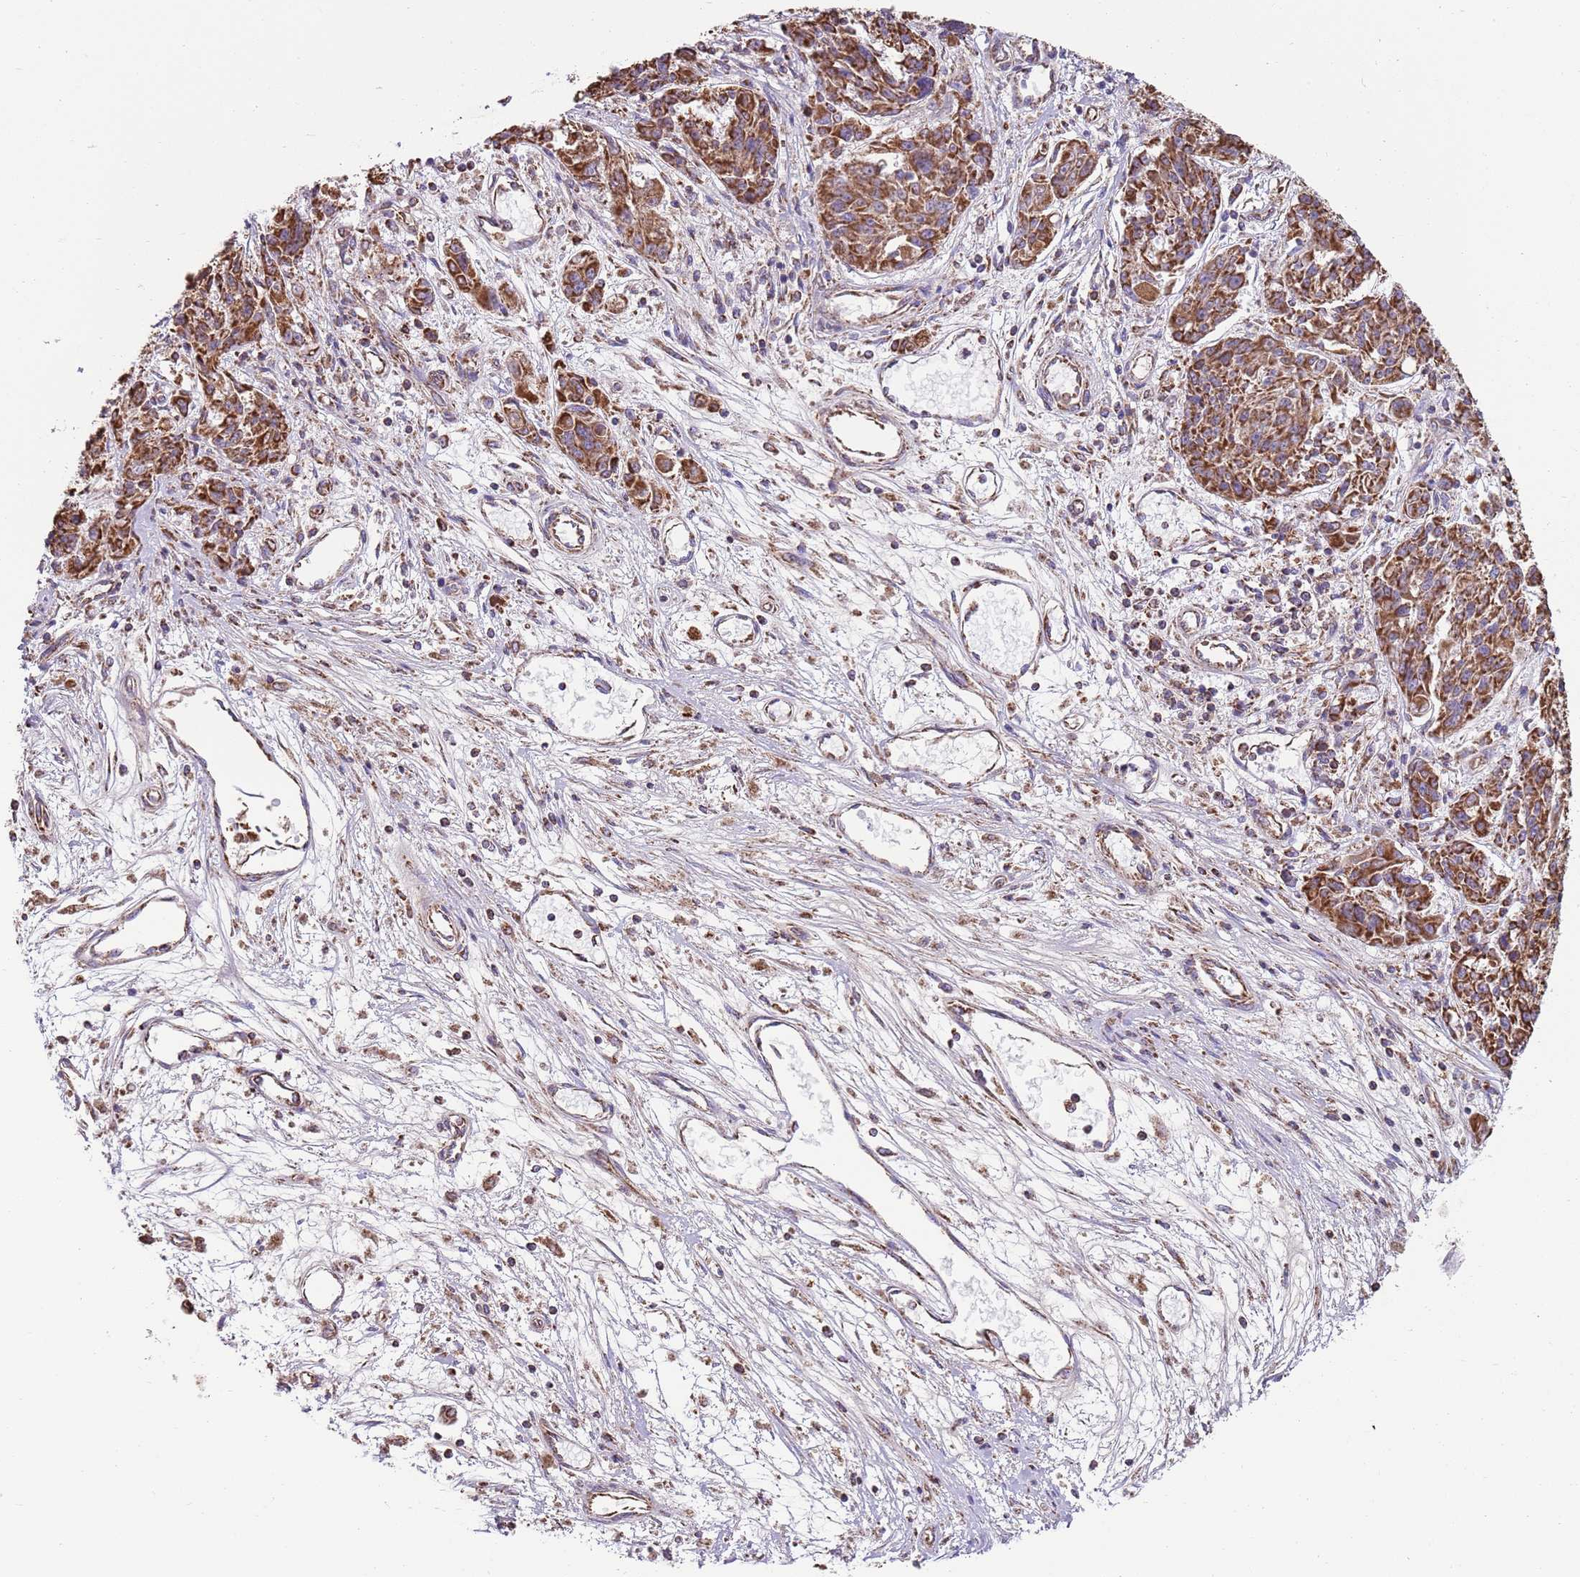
{"staining": {"intensity": "strong", "quantity": ">75%", "location": "cytoplasmic/membranous"}, "tissue": "melanoma", "cell_type": "Tumor cells", "image_type": "cancer", "snomed": [{"axis": "morphology", "description": "Malignant melanoma, NOS"}, {"axis": "topography", "description": "Skin"}], "caption": "IHC photomicrograph of human melanoma stained for a protein (brown), which reveals high levels of strong cytoplasmic/membranous expression in about >75% of tumor cells.", "gene": "TTLL1", "patient": {"sex": "male", "age": 53}}